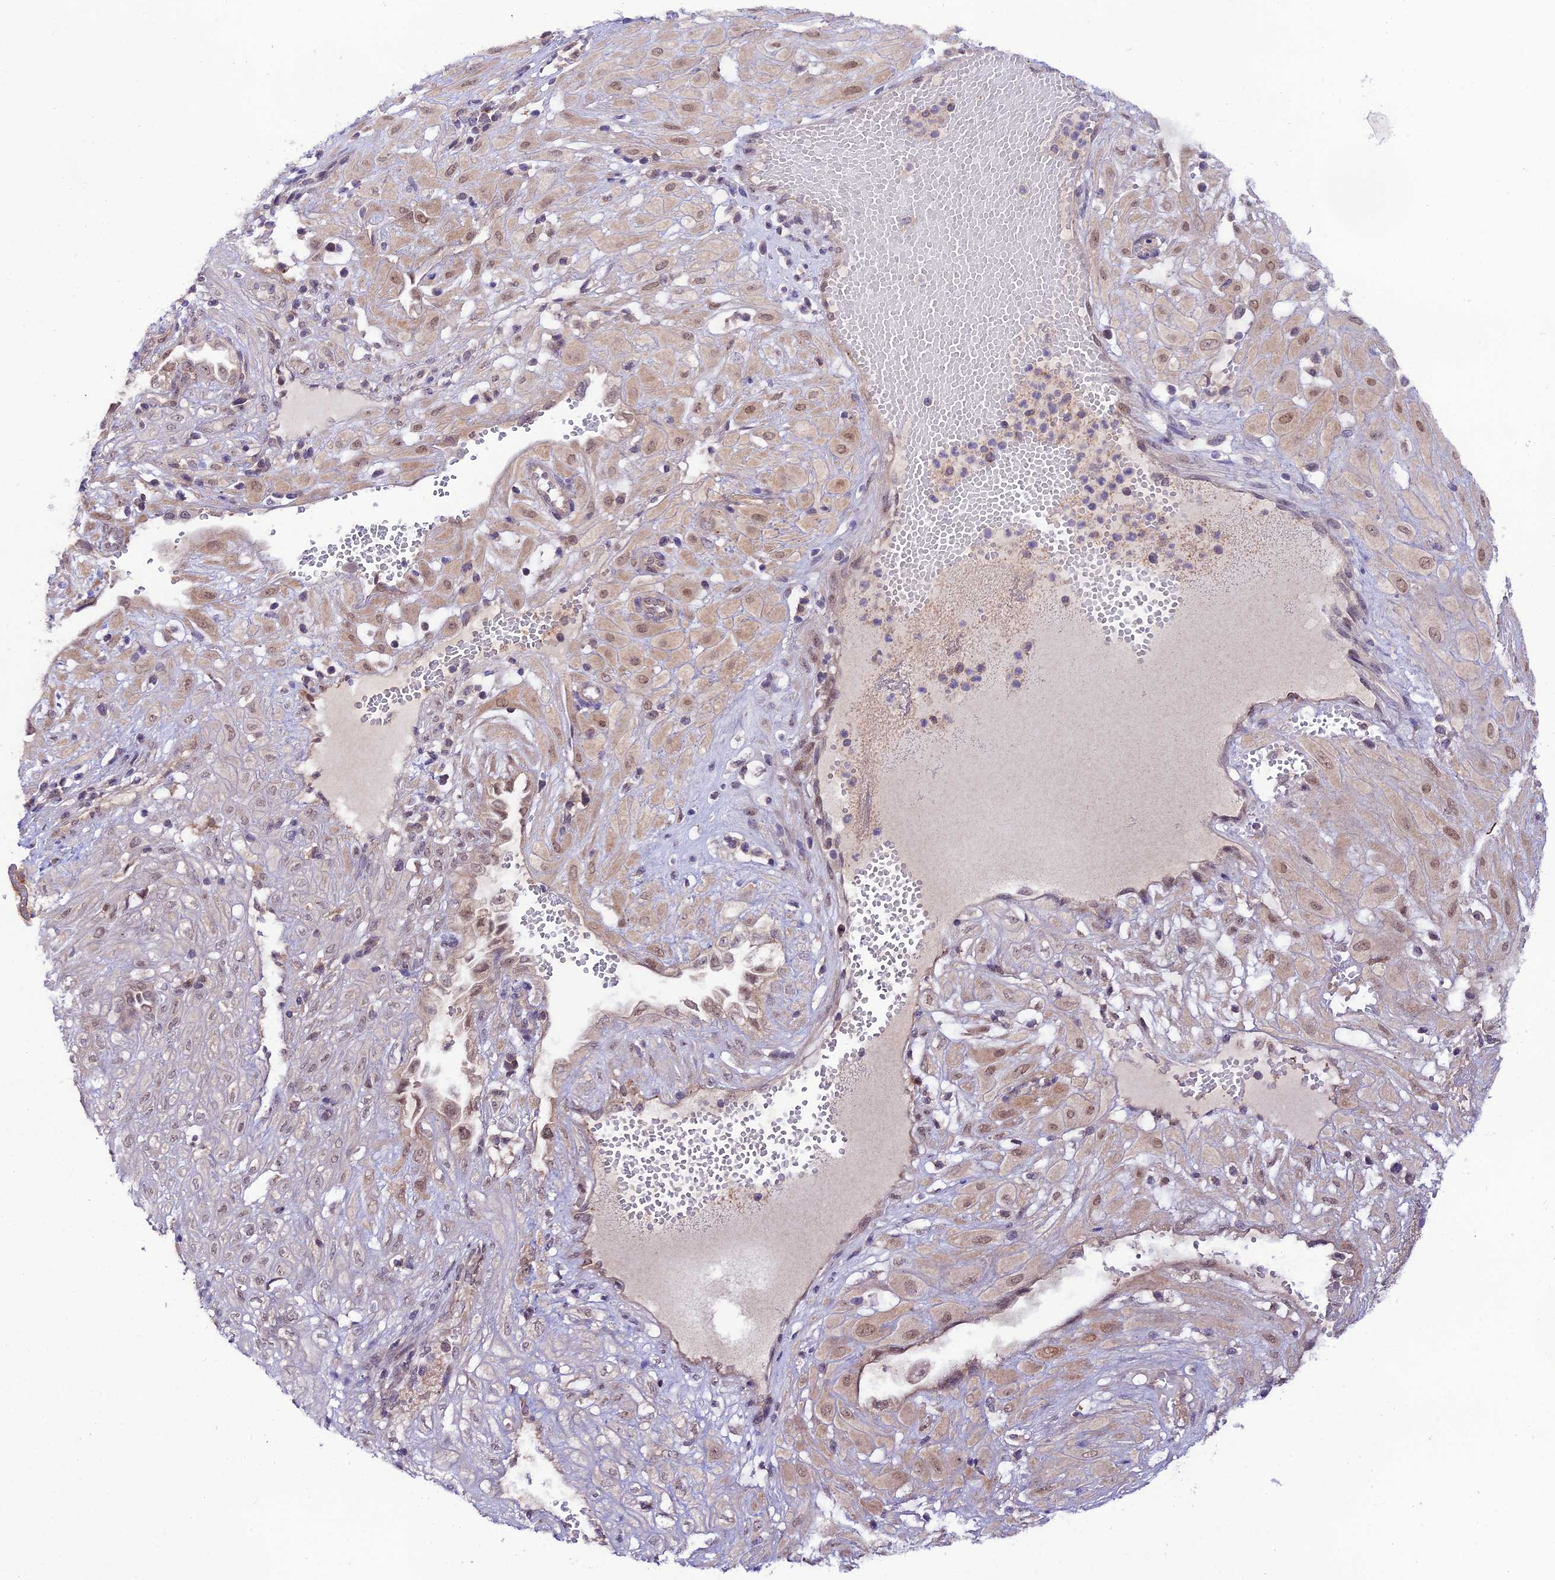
{"staining": {"intensity": "moderate", "quantity": ">75%", "location": "nuclear"}, "tissue": "cervical cancer", "cell_type": "Tumor cells", "image_type": "cancer", "snomed": [{"axis": "morphology", "description": "Squamous cell carcinoma, NOS"}, {"axis": "topography", "description": "Cervix"}], "caption": "High-magnification brightfield microscopy of cervical cancer stained with DAB (brown) and counterstained with hematoxylin (blue). tumor cells exhibit moderate nuclear expression is identified in approximately>75% of cells.", "gene": "TRIM40", "patient": {"sex": "female", "age": 36}}